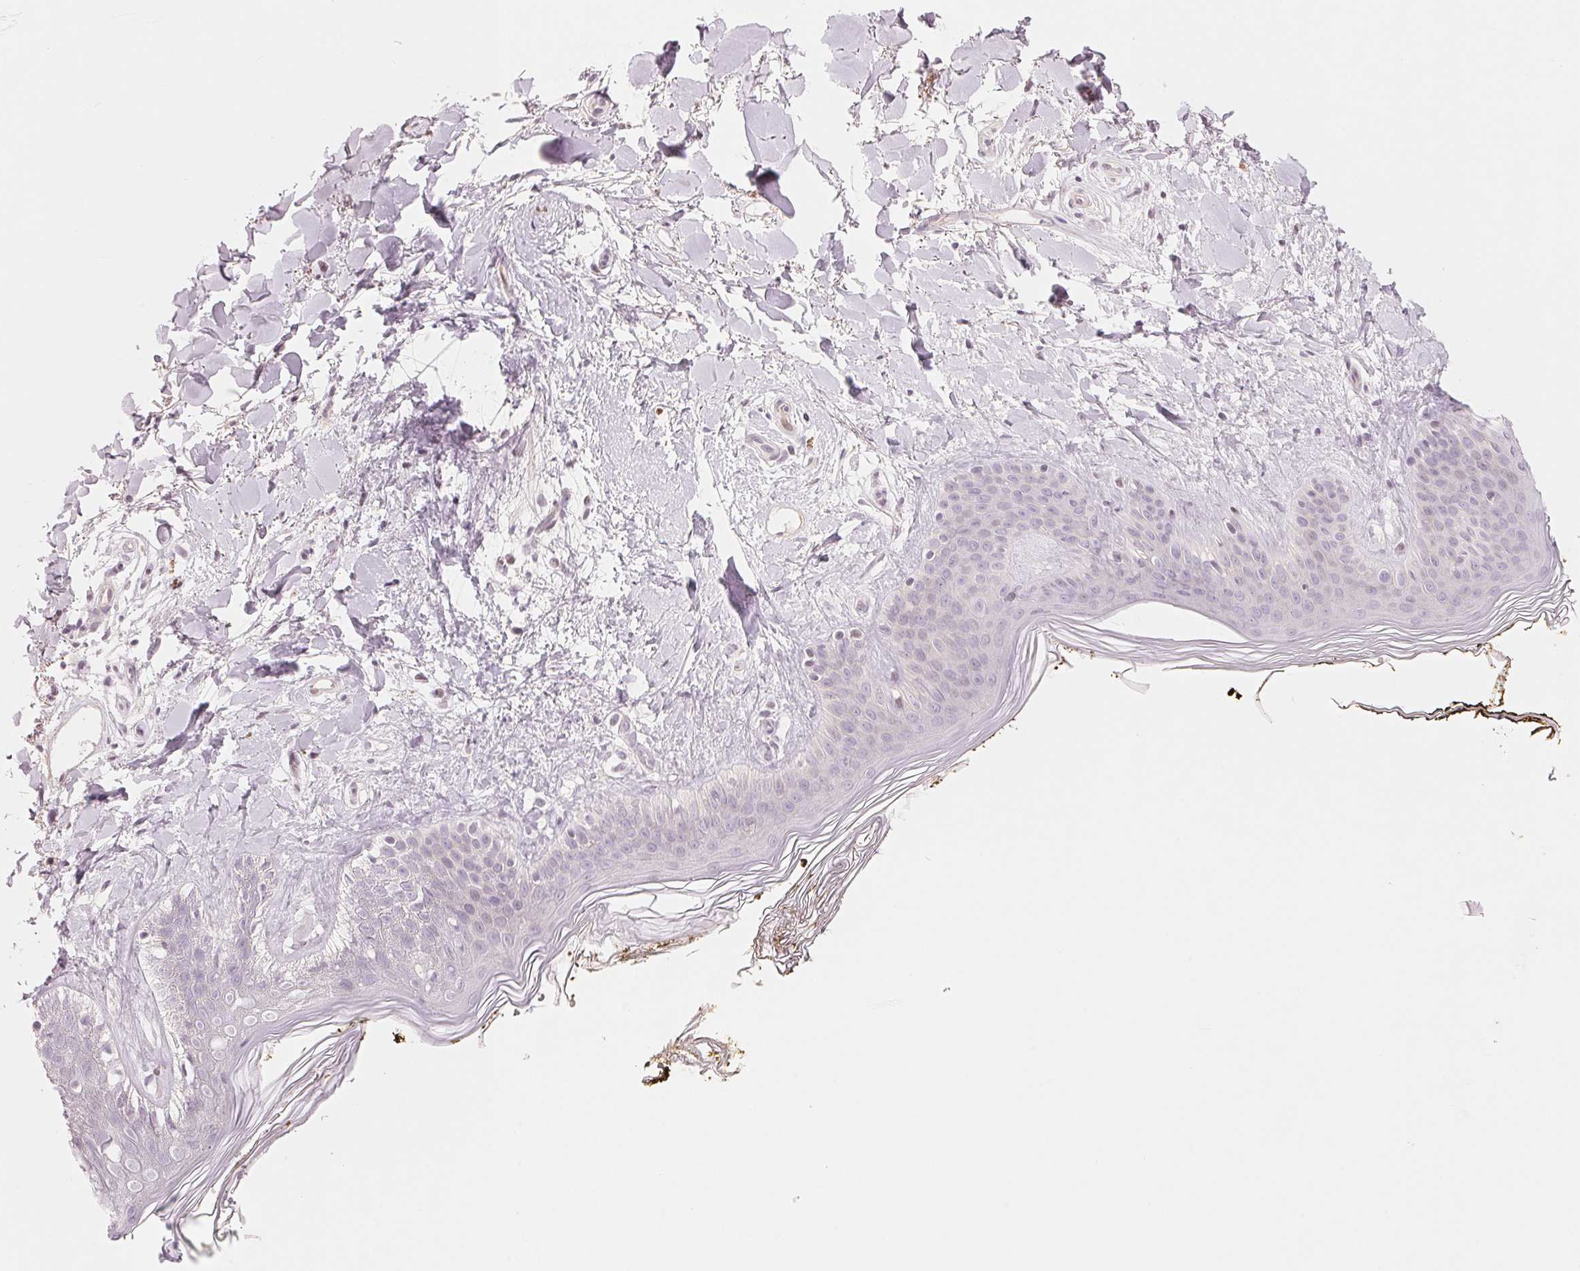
{"staining": {"intensity": "moderate", "quantity": "25%-75%", "location": "nuclear"}, "tissue": "skin", "cell_type": "Fibroblasts", "image_type": "normal", "snomed": [{"axis": "morphology", "description": "Normal tissue, NOS"}, {"axis": "topography", "description": "Skin"}], "caption": "This is an image of immunohistochemistry (IHC) staining of normal skin, which shows moderate staining in the nuclear of fibroblasts.", "gene": "SLC17A4", "patient": {"sex": "female", "age": 34}}